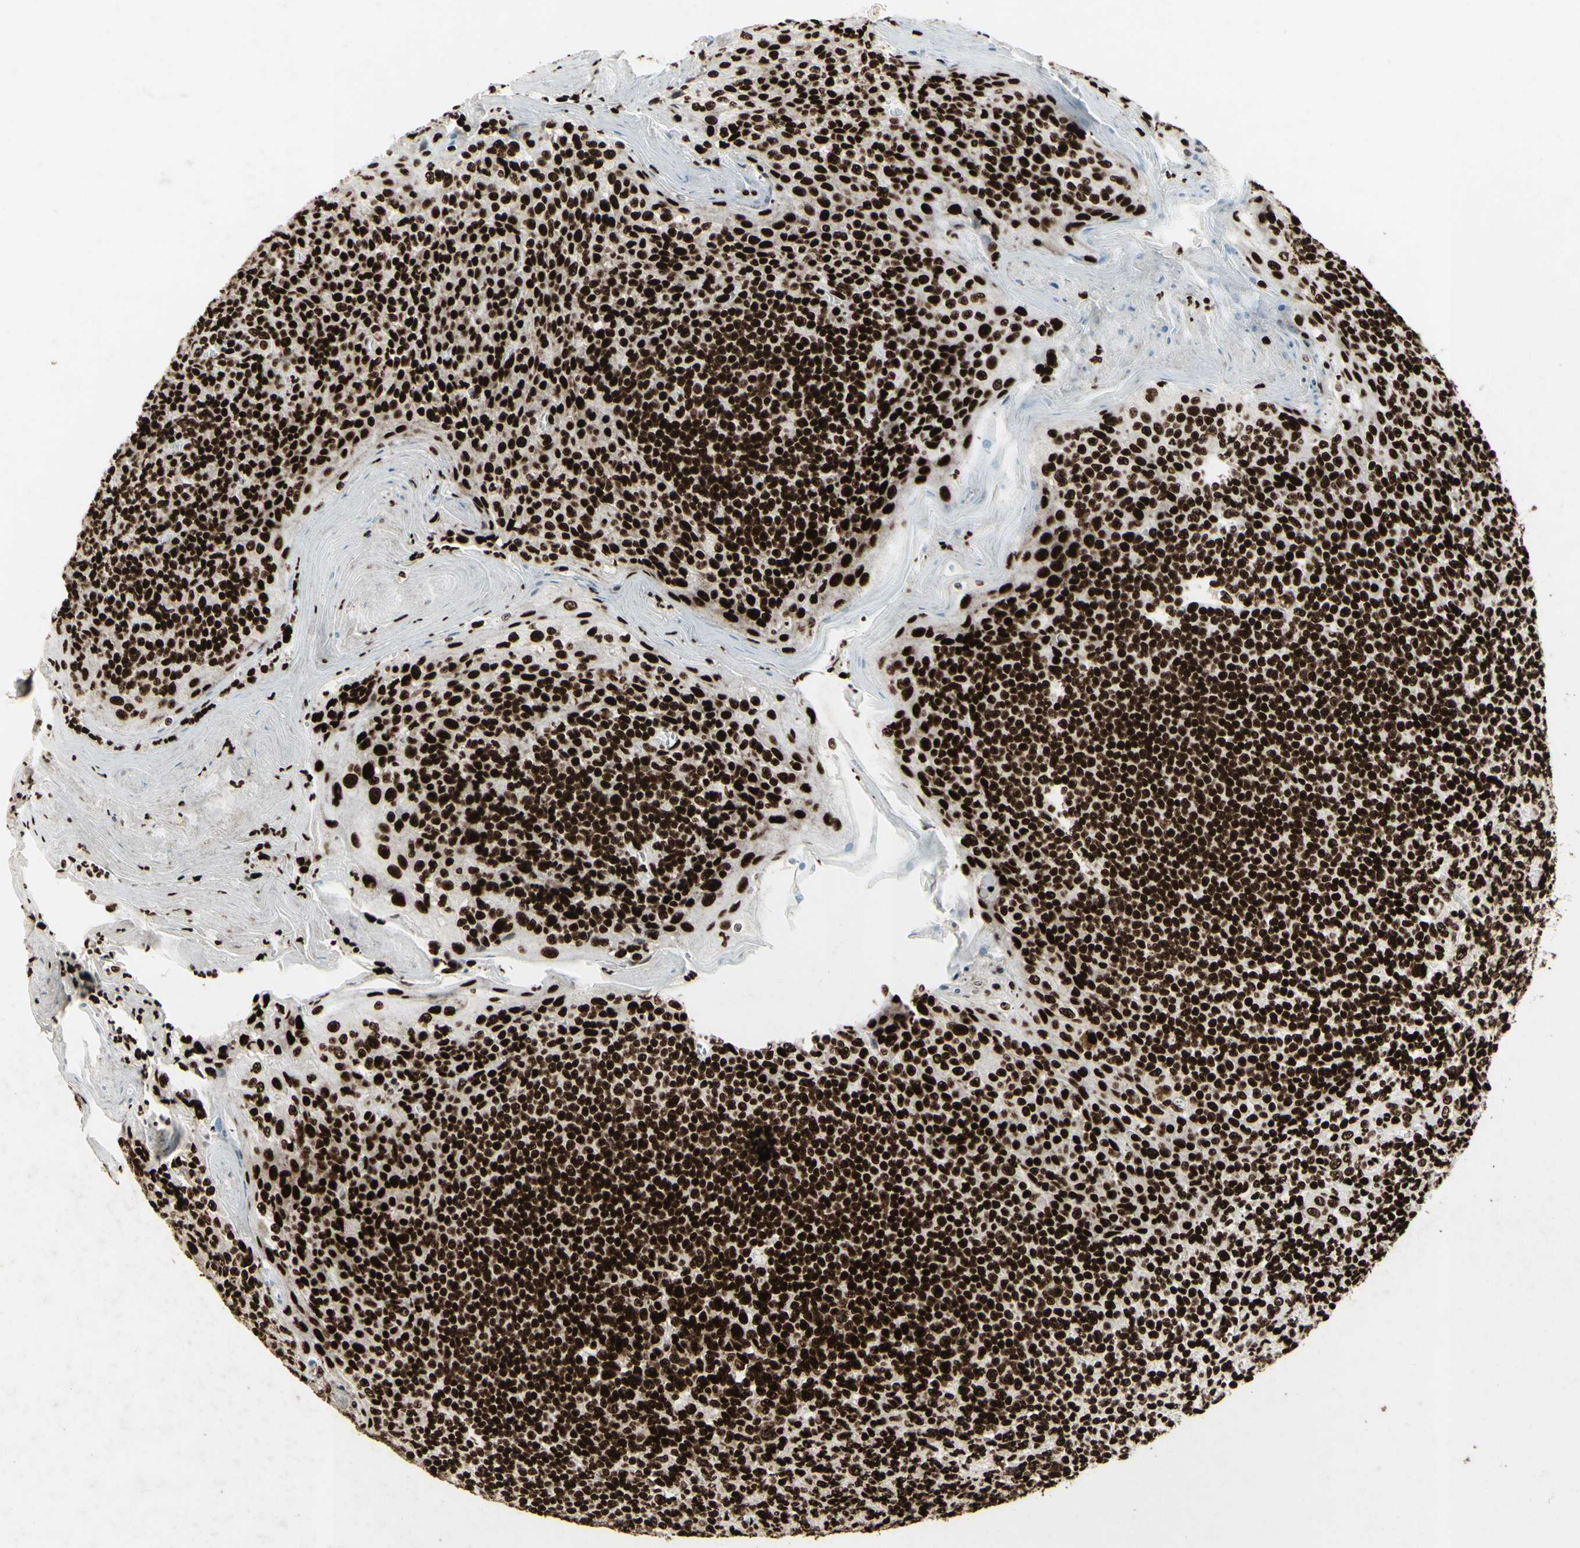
{"staining": {"intensity": "strong", "quantity": ">75%", "location": "nuclear"}, "tissue": "tonsil", "cell_type": "Germinal center cells", "image_type": "normal", "snomed": [{"axis": "morphology", "description": "Normal tissue, NOS"}, {"axis": "topography", "description": "Tonsil"}], "caption": "Immunohistochemistry (IHC) (DAB (3,3'-diaminobenzidine)) staining of unremarkable tonsil exhibits strong nuclear protein staining in approximately >75% of germinal center cells.", "gene": "U2AF2", "patient": {"sex": "male", "age": 31}}